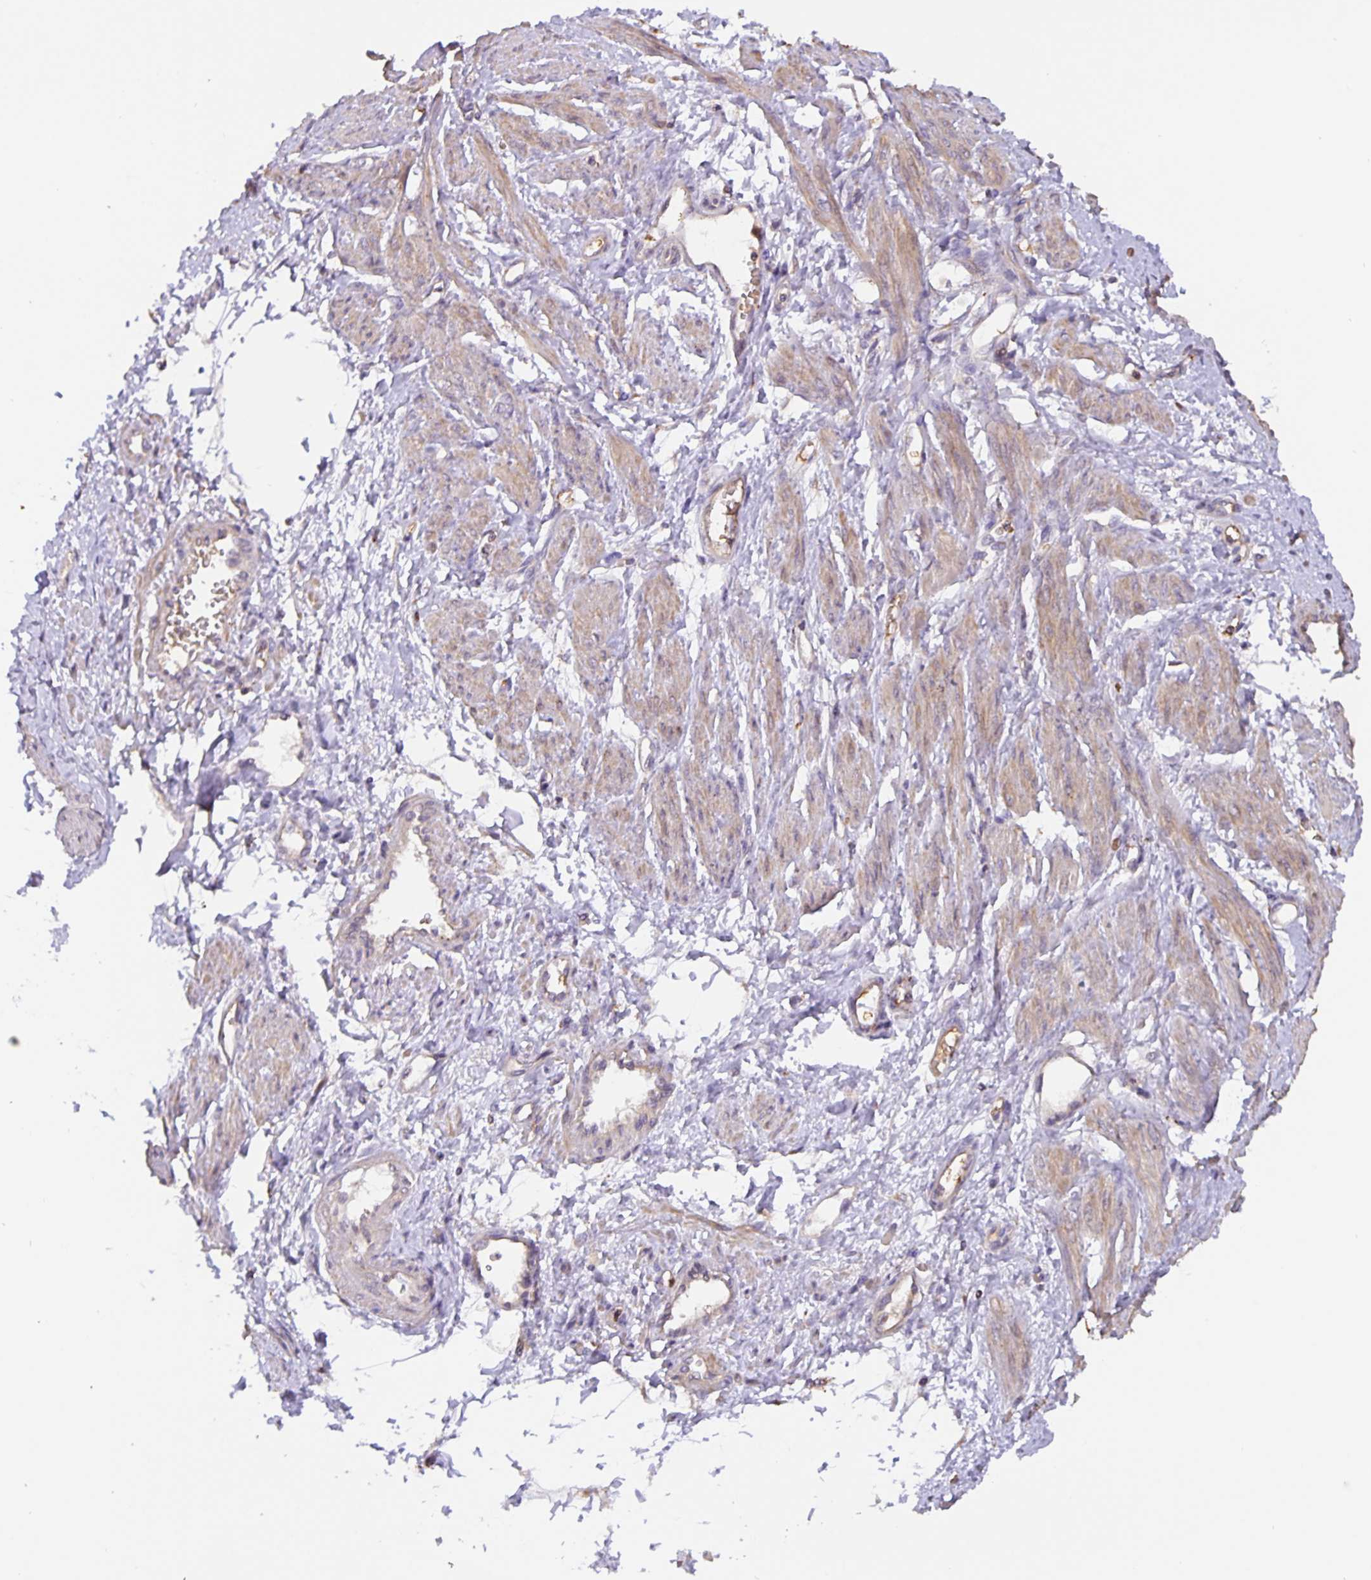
{"staining": {"intensity": "weak", "quantity": ">75%", "location": "cytoplasmic/membranous"}, "tissue": "smooth muscle", "cell_type": "Smooth muscle cells", "image_type": "normal", "snomed": [{"axis": "morphology", "description": "Normal tissue, NOS"}, {"axis": "topography", "description": "Smooth muscle"}, {"axis": "topography", "description": "Uterus"}], "caption": "Immunohistochemistry (IHC) histopathology image of normal smooth muscle stained for a protein (brown), which reveals low levels of weak cytoplasmic/membranous expression in approximately >75% of smooth muscle cells.", "gene": "TMEM71", "patient": {"sex": "female", "age": 39}}